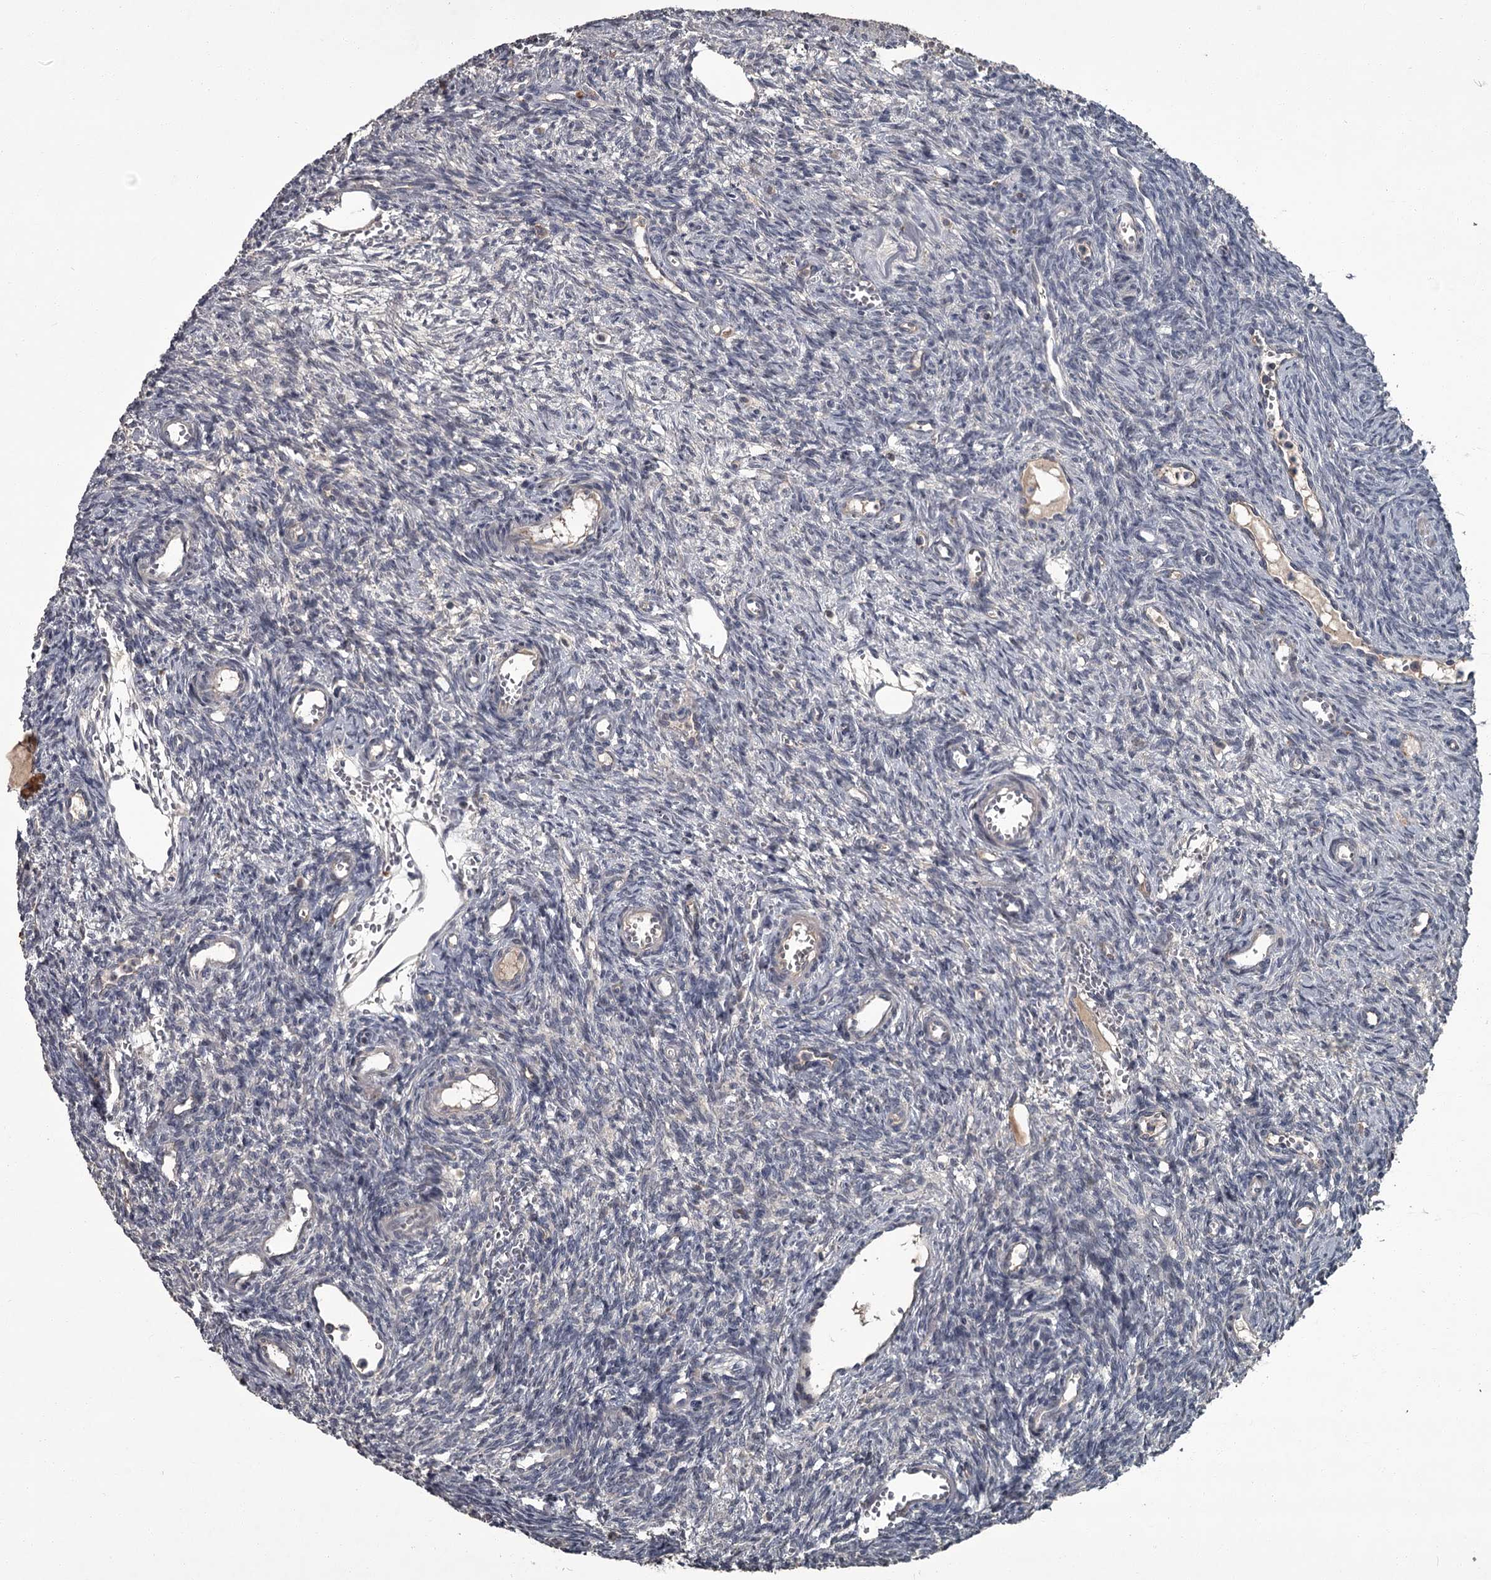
{"staining": {"intensity": "negative", "quantity": "none", "location": "none"}, "tissue": "ovary", "cell_type": "Ovarian stroma cells", "image_type": "normal", "snomed": [{"axis": "morphology", "description": "Normal tissue, NOS"}, {"axis": "topography", "description": "Ovary"}], "caption": "Ovary stained for a protein using immunohistochemistry (IHC) demonstrates no staining ovarian stroma cells.", "gene": "FLVCR2", "patient": {"sex": "female", "age": 39}}